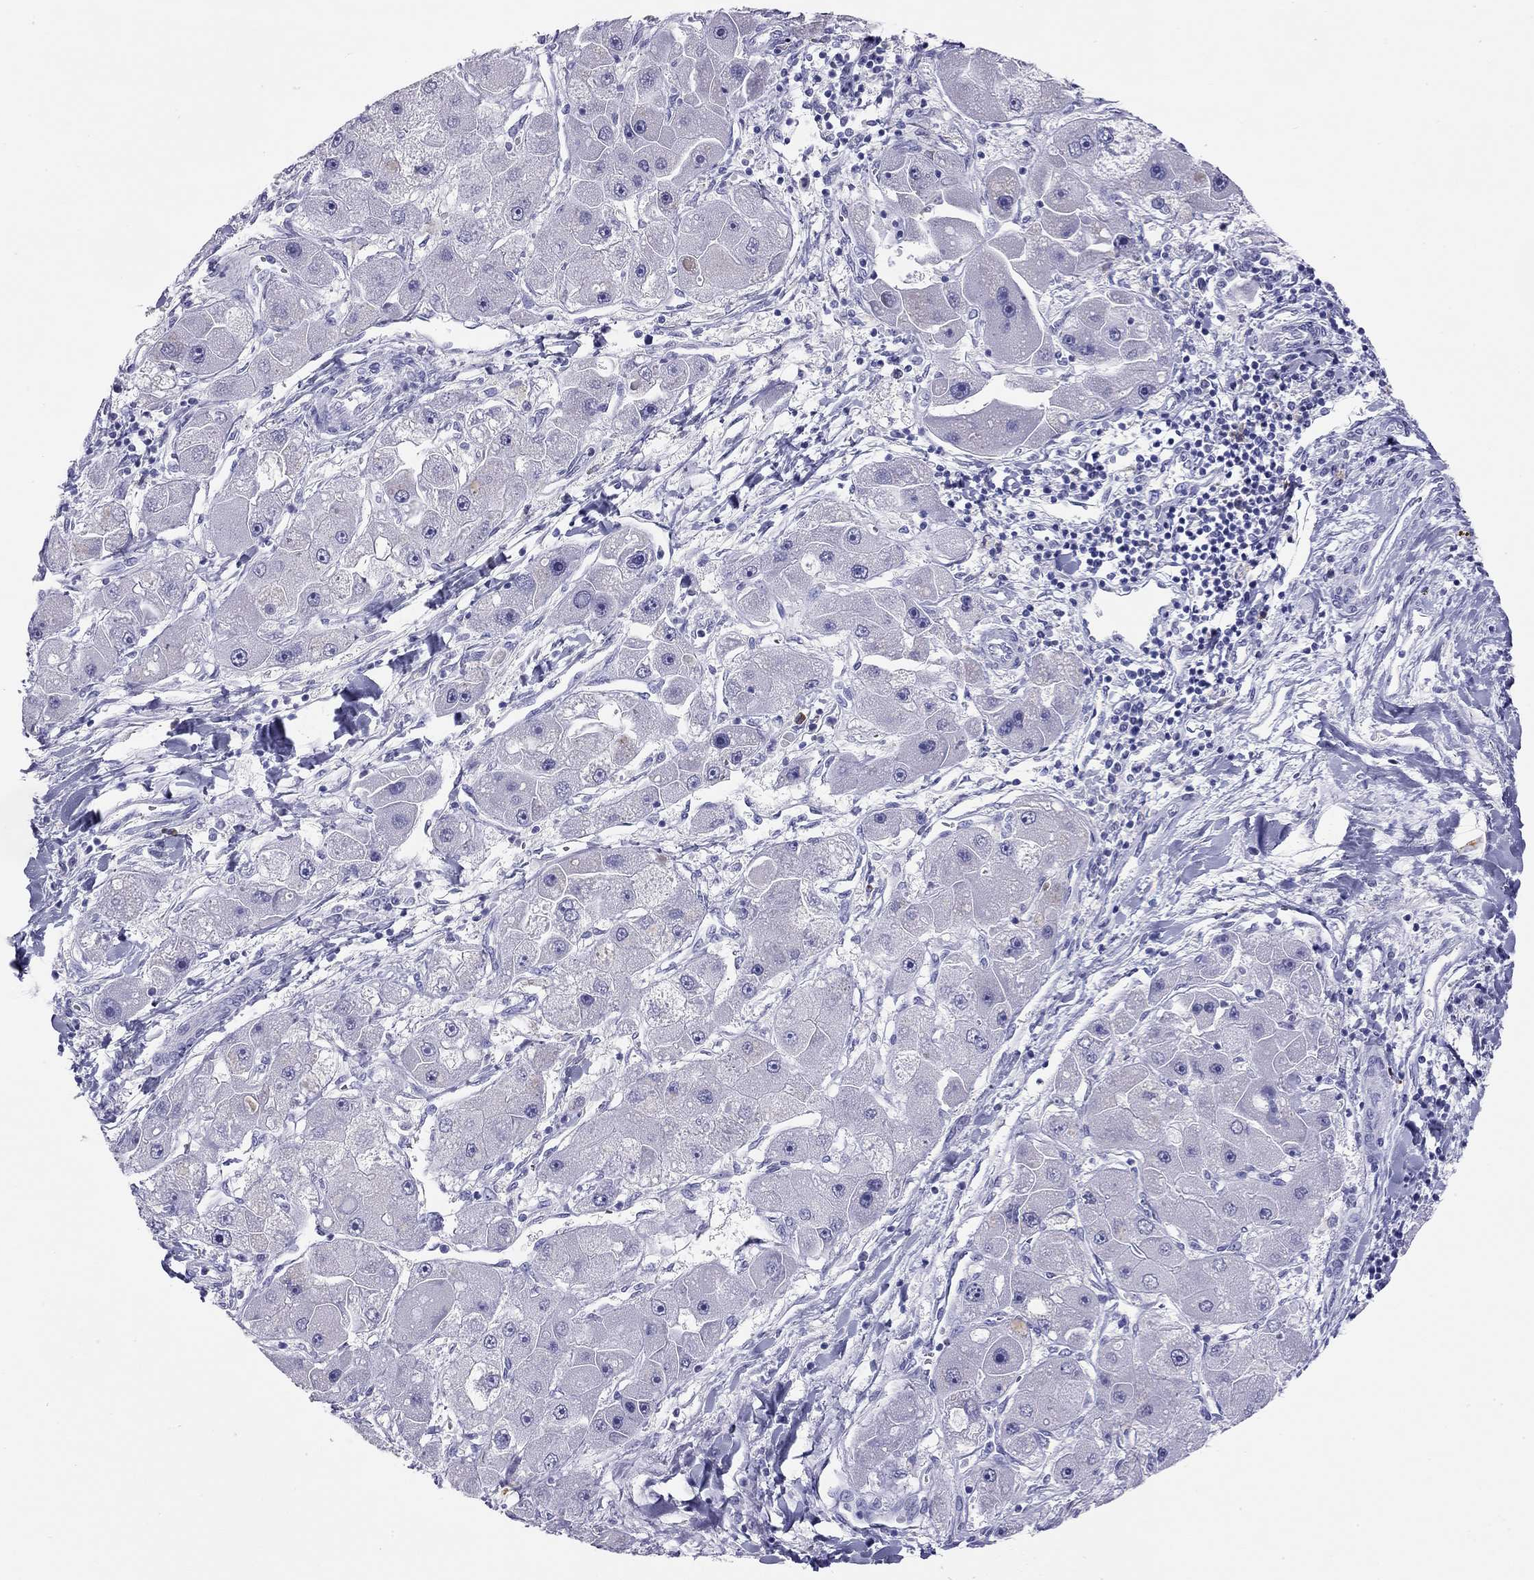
{"staining": {"intensity": "negative", "quantity": "none", "location": "none"}, "tissue": "liver cancer", "cell_type": "Tumor cells", "image_type": "cancer", "snomed": [{"axis": "morphology", "description": "Carcinoma, Hepatocellular, NOS"}, {"axis": "topography", "description": "Liver"}], "caption": "Immunohistochemical staining of liver hepatocellular carcinoma demonstrates no significant staining in tumor cells. (DAB (3,3'-diaminobenzidine) immunohistochemistry (IHC), high magnification).", "gene": "HLA-DQB2", "patient": {"sex": "male", "age": 24}}